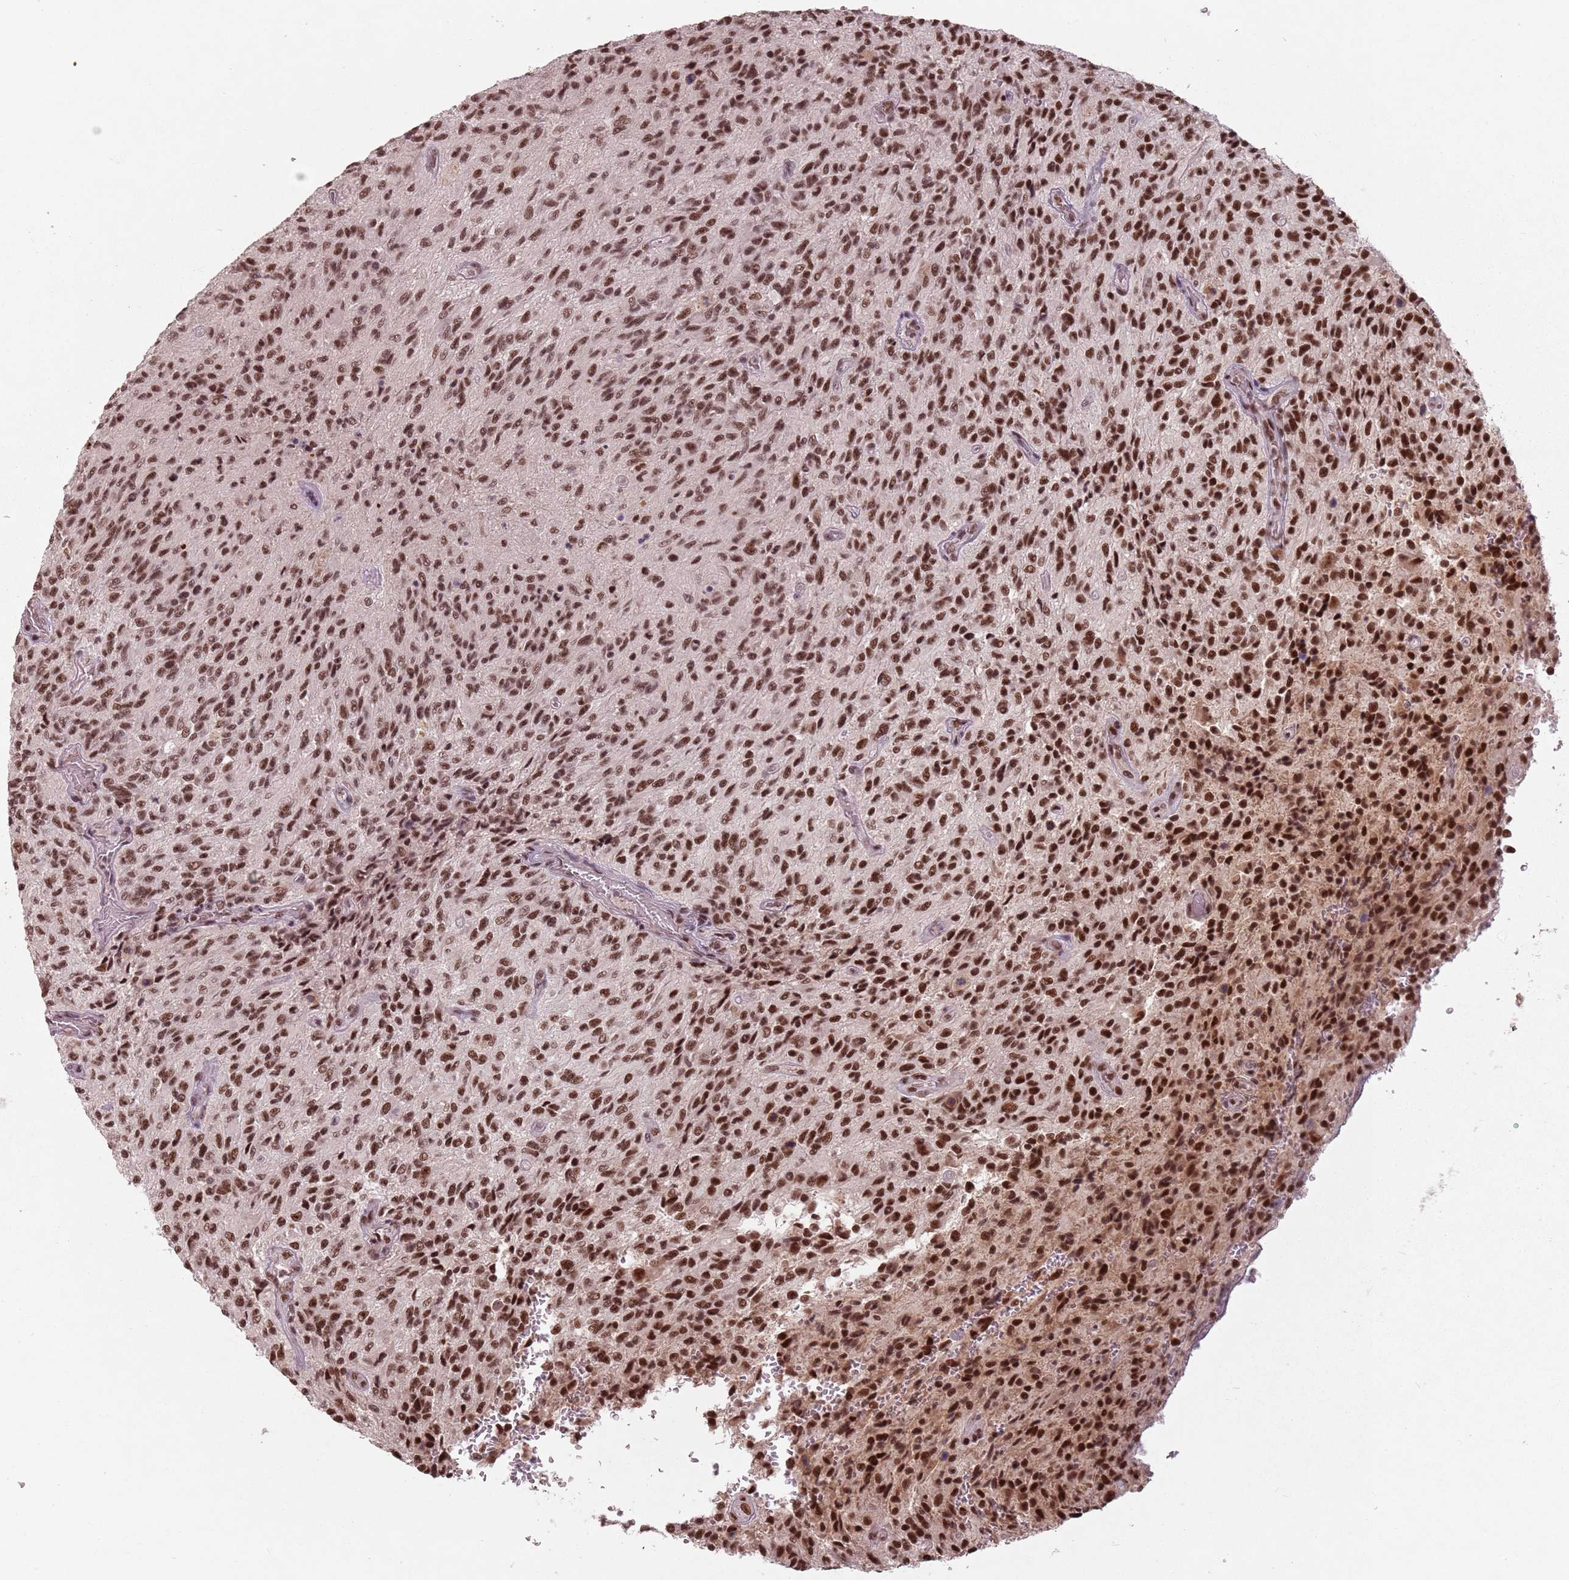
{"staining": {"intensity": "strong", "quantity": ">75%", "location": "nuclear"}, "tissue": "glioma", "cell_type": "Tumor cells", "image_type": "cancer", "snomed": [{"axis": "morphology", "description": "Normal tissue, NOS"}, {"axis": "morphology", "description": "Glioma, malignant, High grade"}, {"axis": "topography", "description": "Cerebral cortex"}], "caption": "This is a histology image of immunohistochemistry (IHC) staining of high-grade glioma (malignant), which shows strong staining in the nuclear of tumor cells.", "gene": "NCBP1", "patient": {"sex": "male", "age": 56}}